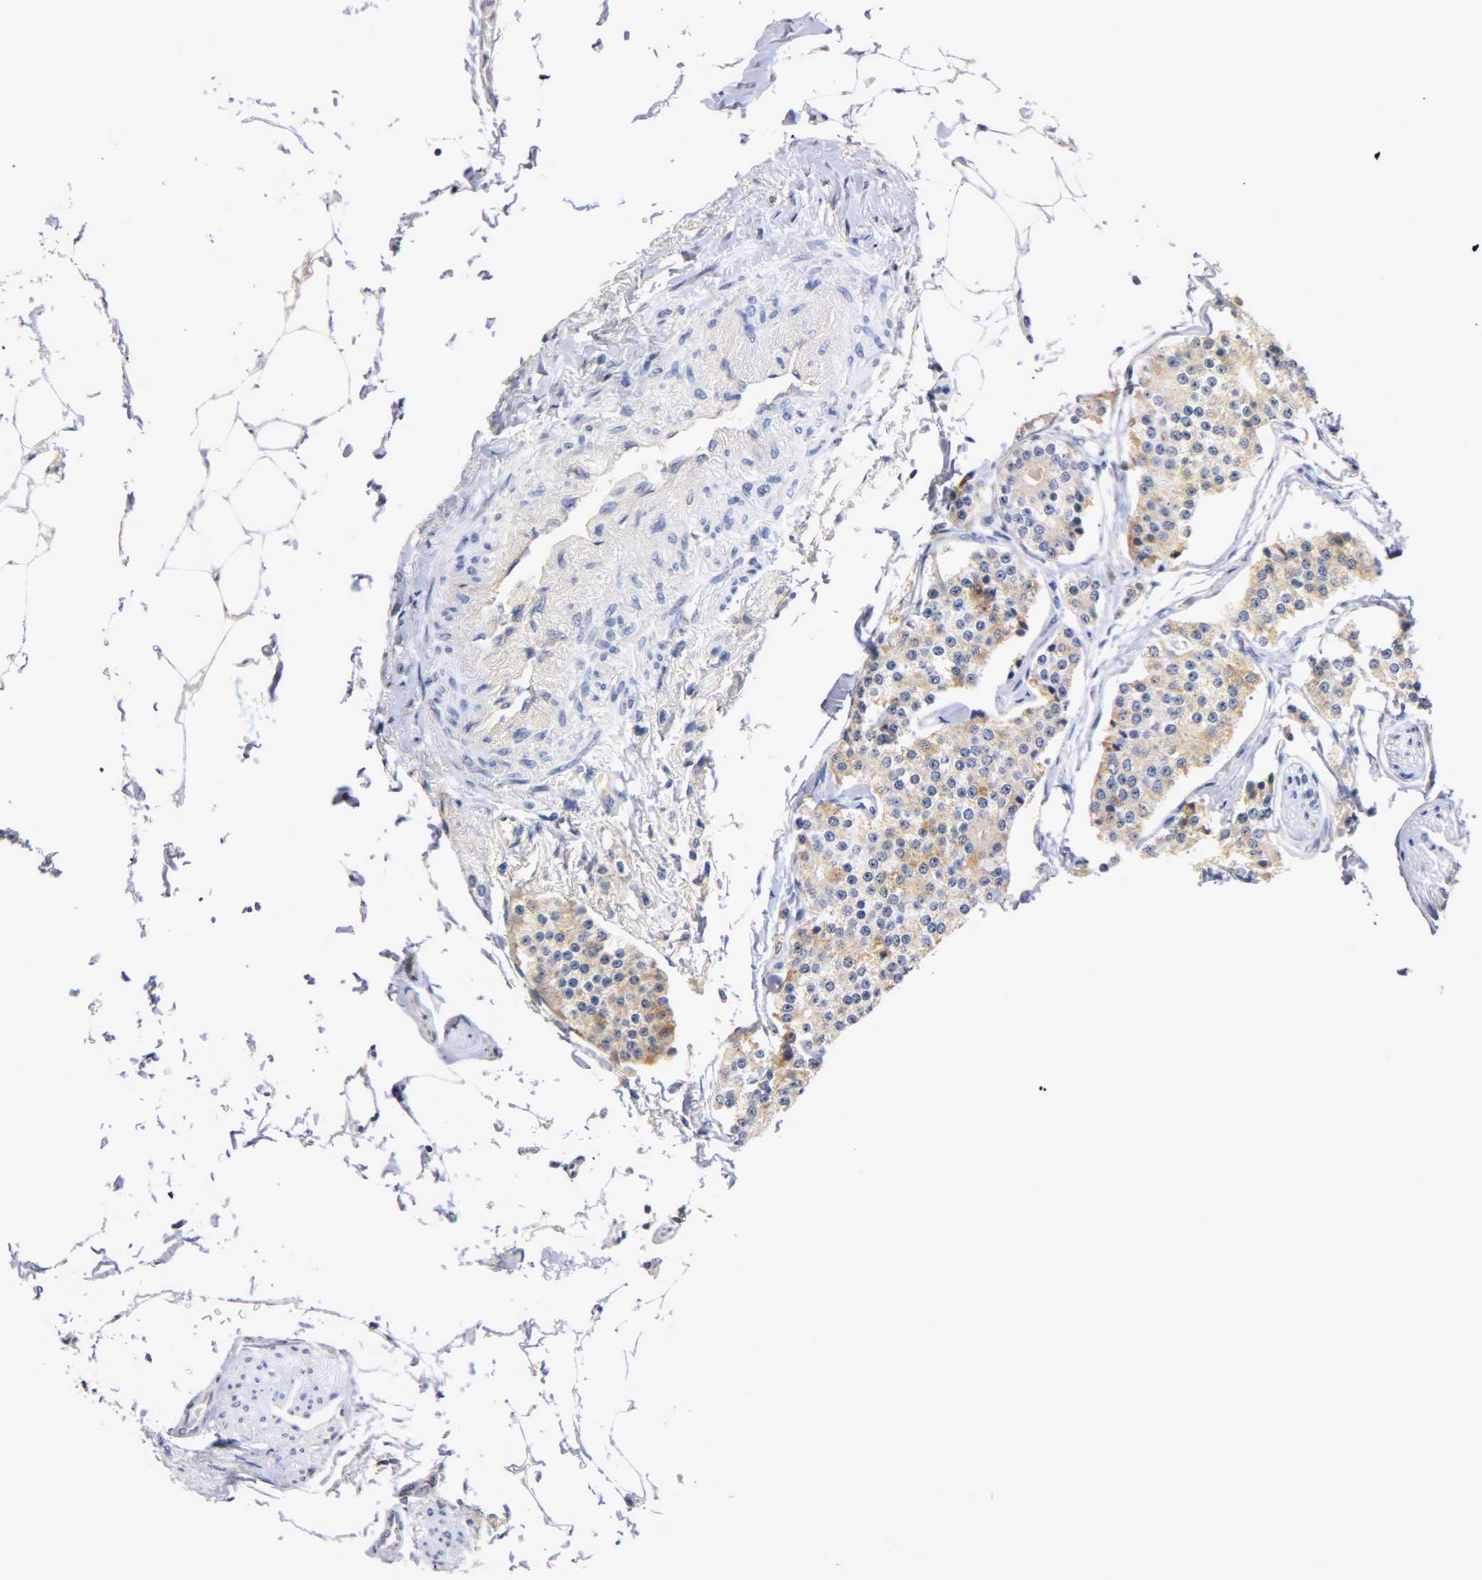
{"staining": {"intensity": "weak", "quantity": ">75%", "location": "cytoplasmic/membranous"}, "tissue": "carcinoid", "cell_type": "Tumor cells", "image_type": "cancer", "snomed": [{"axis": "morphology", "description": "Carcinoid, malignant, NOS"}, {"axis": "topography", "description": "Colon"}], "caption": "Protein expression analysis of malignant carcinoid displays weak cytoplasmic/membranous staining in approximately >75% of tumor cells.", "gene": "PCSK6", "patient": {"sex": "female", "age": 61}}